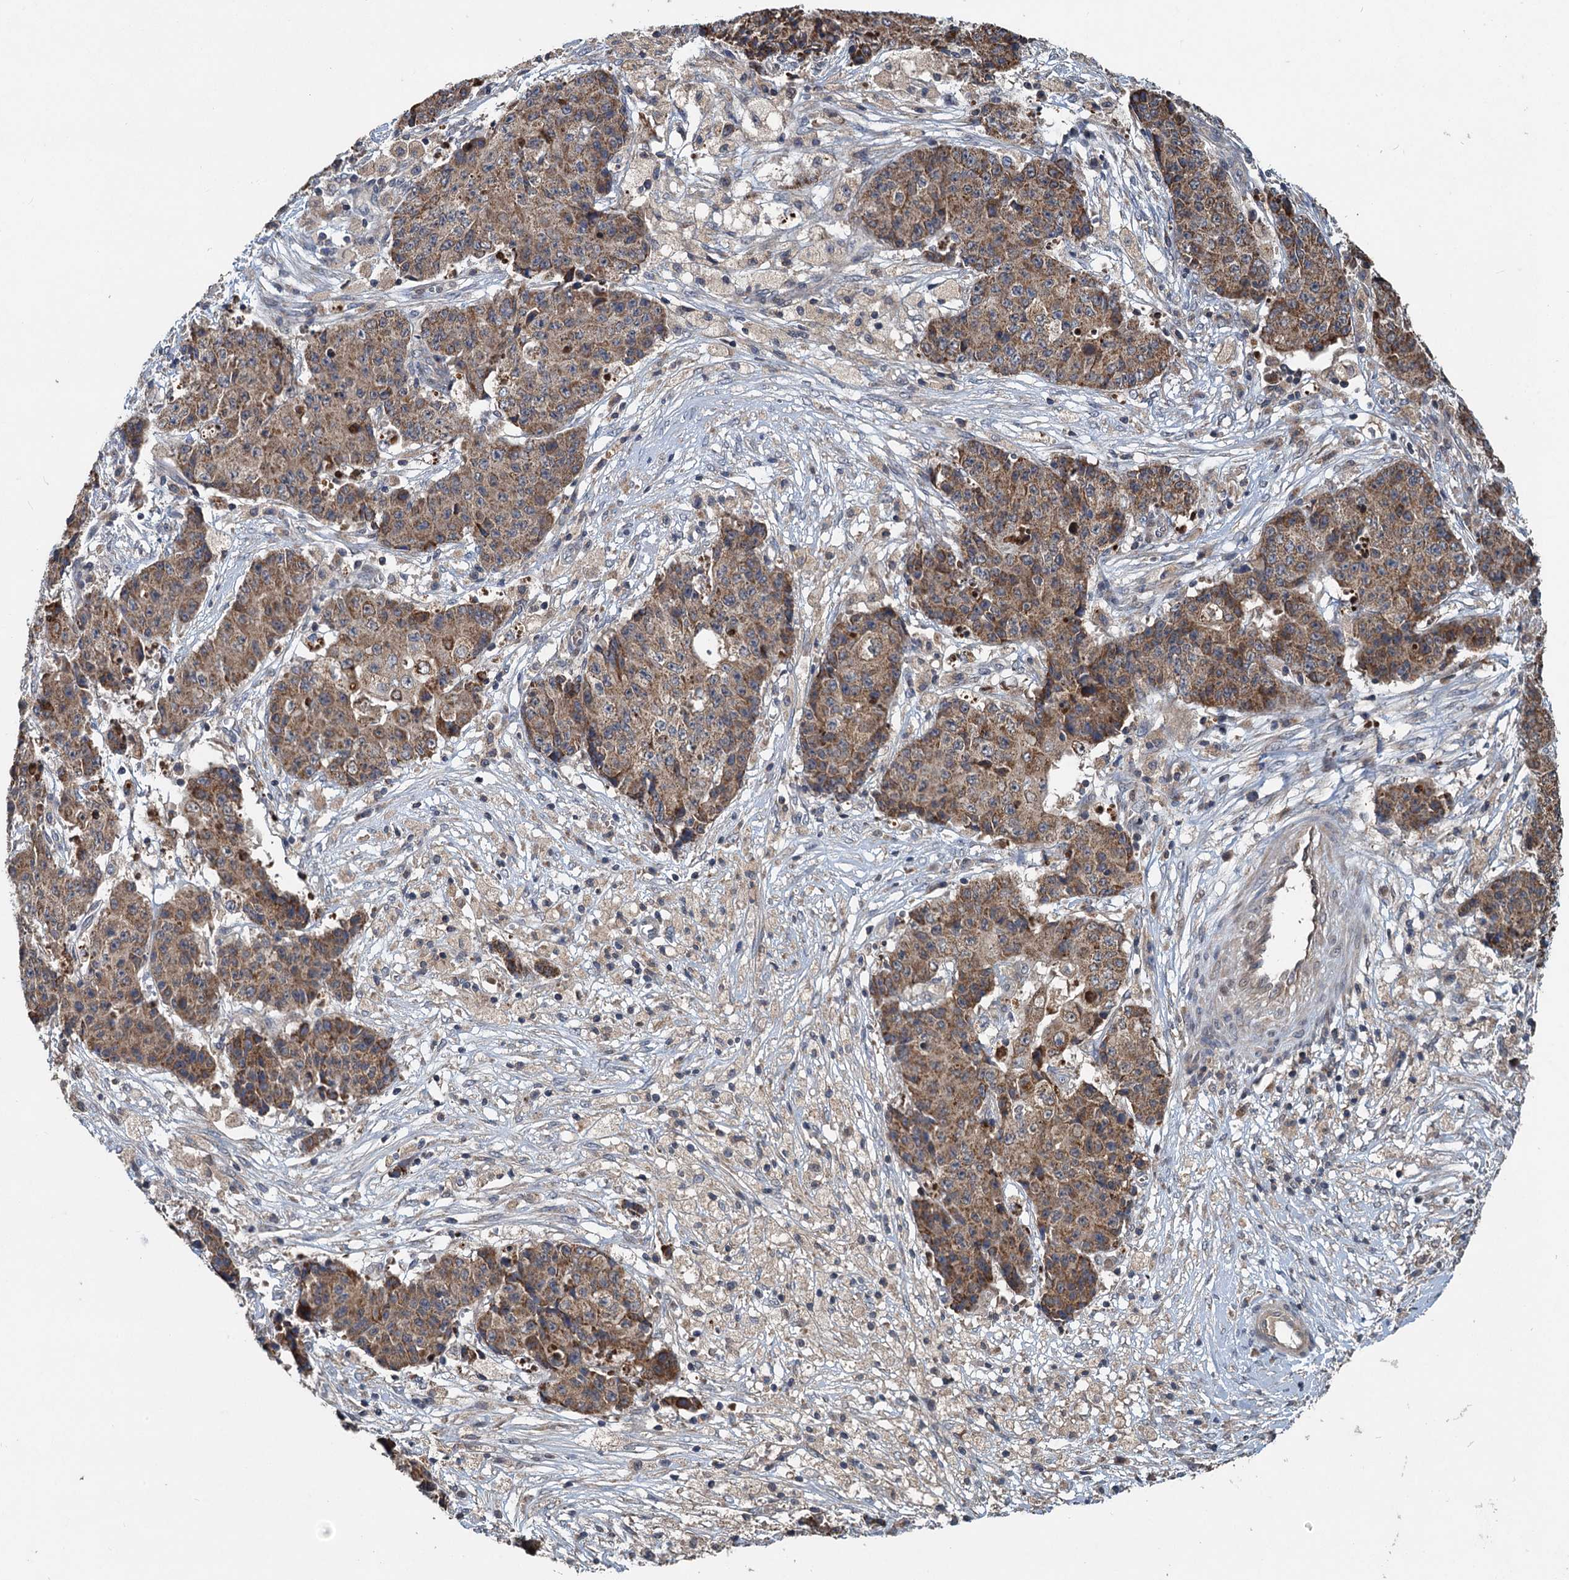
{"staining": {"intensity": "moderate", "quantity": ">75%", "location": "cytoplasmic/membranous"}, "tissue": "ovarian cancer", "cell_type": "Tumor cells", "image_type": "cancer", "snomed": [{"axis": "morphology", "description": "Carcinoma, endometroid"}, {"axis": "topography", "description": "Ovary"}], "caption": "IHC of human ovarian endometroid carcinoma demonstrates medium levels of moderate cytoplasmic/membranous positivity in about >75% of tumor cells.", "gene": "OTUB1", "patient": {"sex": "female", "age": 42}}